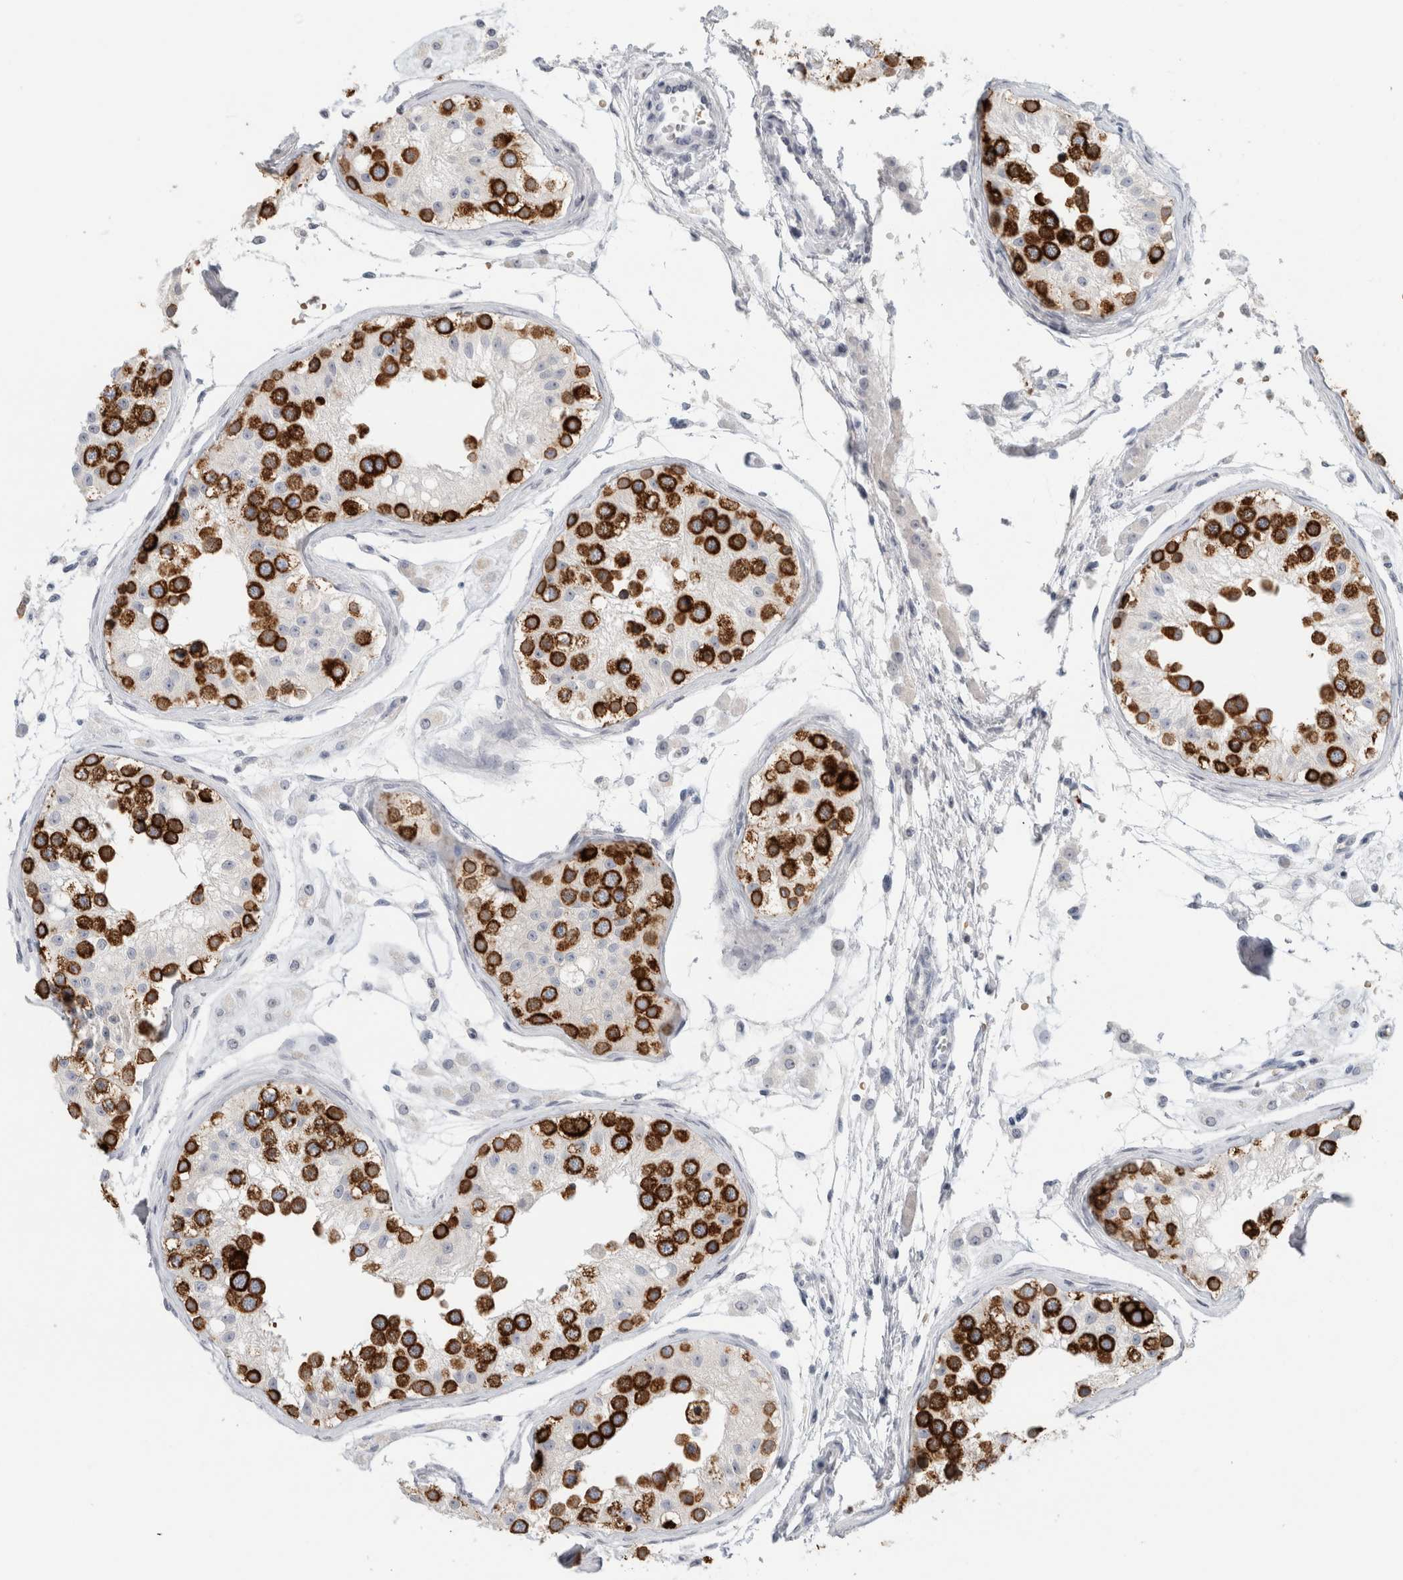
{"staining": {"intensity": "strong", "quantity": "25%-75%", "location": "cytoplasmic/membranous"}, "tissue": "testis", "cell_type": "Cells in seminiferous ducts", "image_type": "normal", "snomed": [{"axis": "morphology", "description": "Normal tissue, NOS"}, {"axis": "morphology", "description": "Adenocarcinoma, metastatic, NOS"}, {"axis": "topography", "description": "Testis"}], "caption": "A brown stain labels strong cytoplasmic/membranous expression of a protein in cells in seminiferous ducts of benign testis.", "gene": "FMR1NB", "patient": {"sex": "male", "age": 26}}